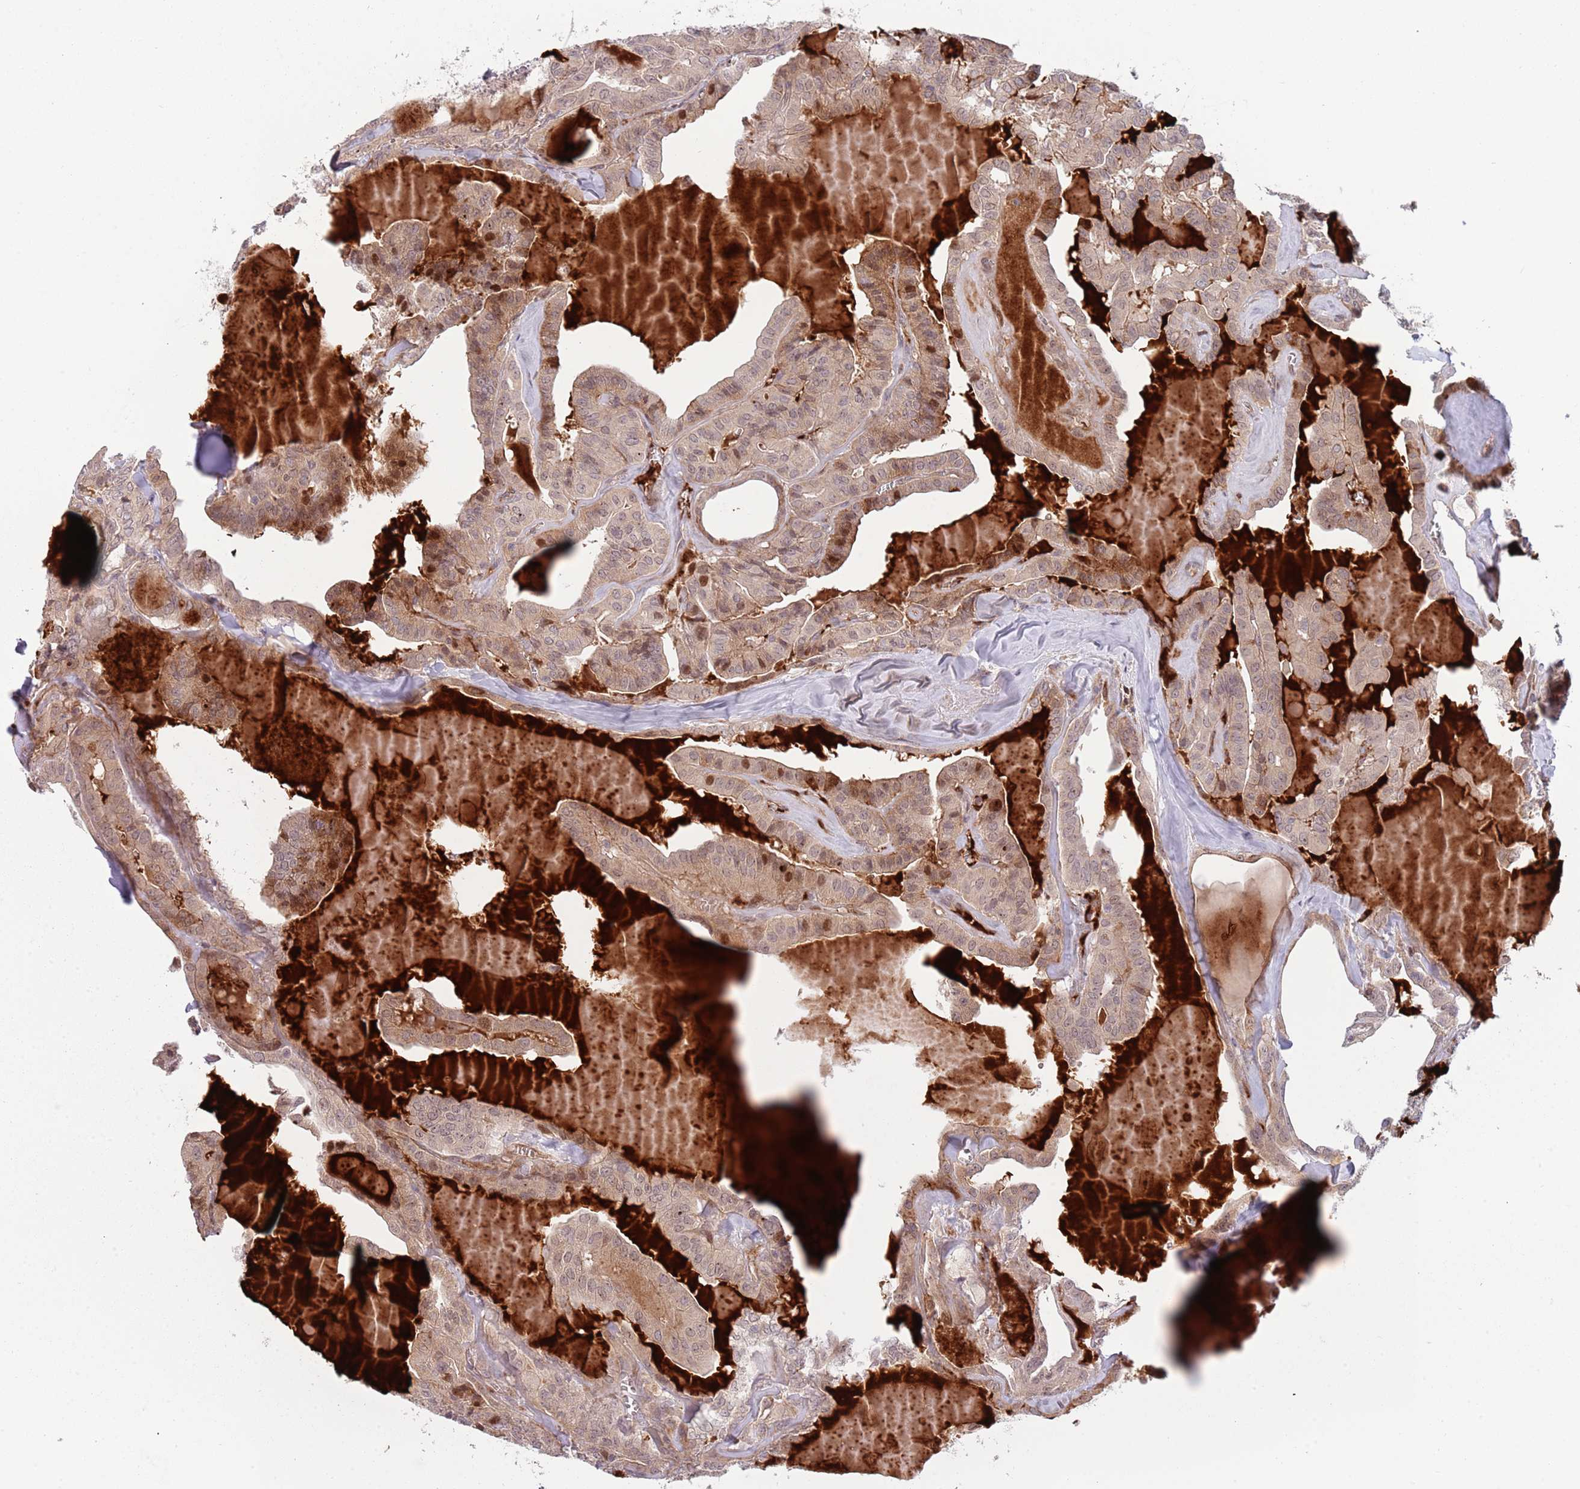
{"staining": {"intensity": "moderate", "quantity": "<25%", "location": "nuclear"}, "tissue": "thyroid cancer", "cell_type": "Tumor cells", "image_type": "cancer", "snomed": [{"axis": "morphology", "description": "Papillary adenocarcinoma, NOS"}, {"axis": "topography", "description": "Thyroid gland"}], "caption": "Papillary adenocarcinoma (thyroid) tissue shows moderate nuclear staining in approximately <25% of tumor cells", "gene": "NT5DC4", "patient": {"sex": "male", "age": 52}}